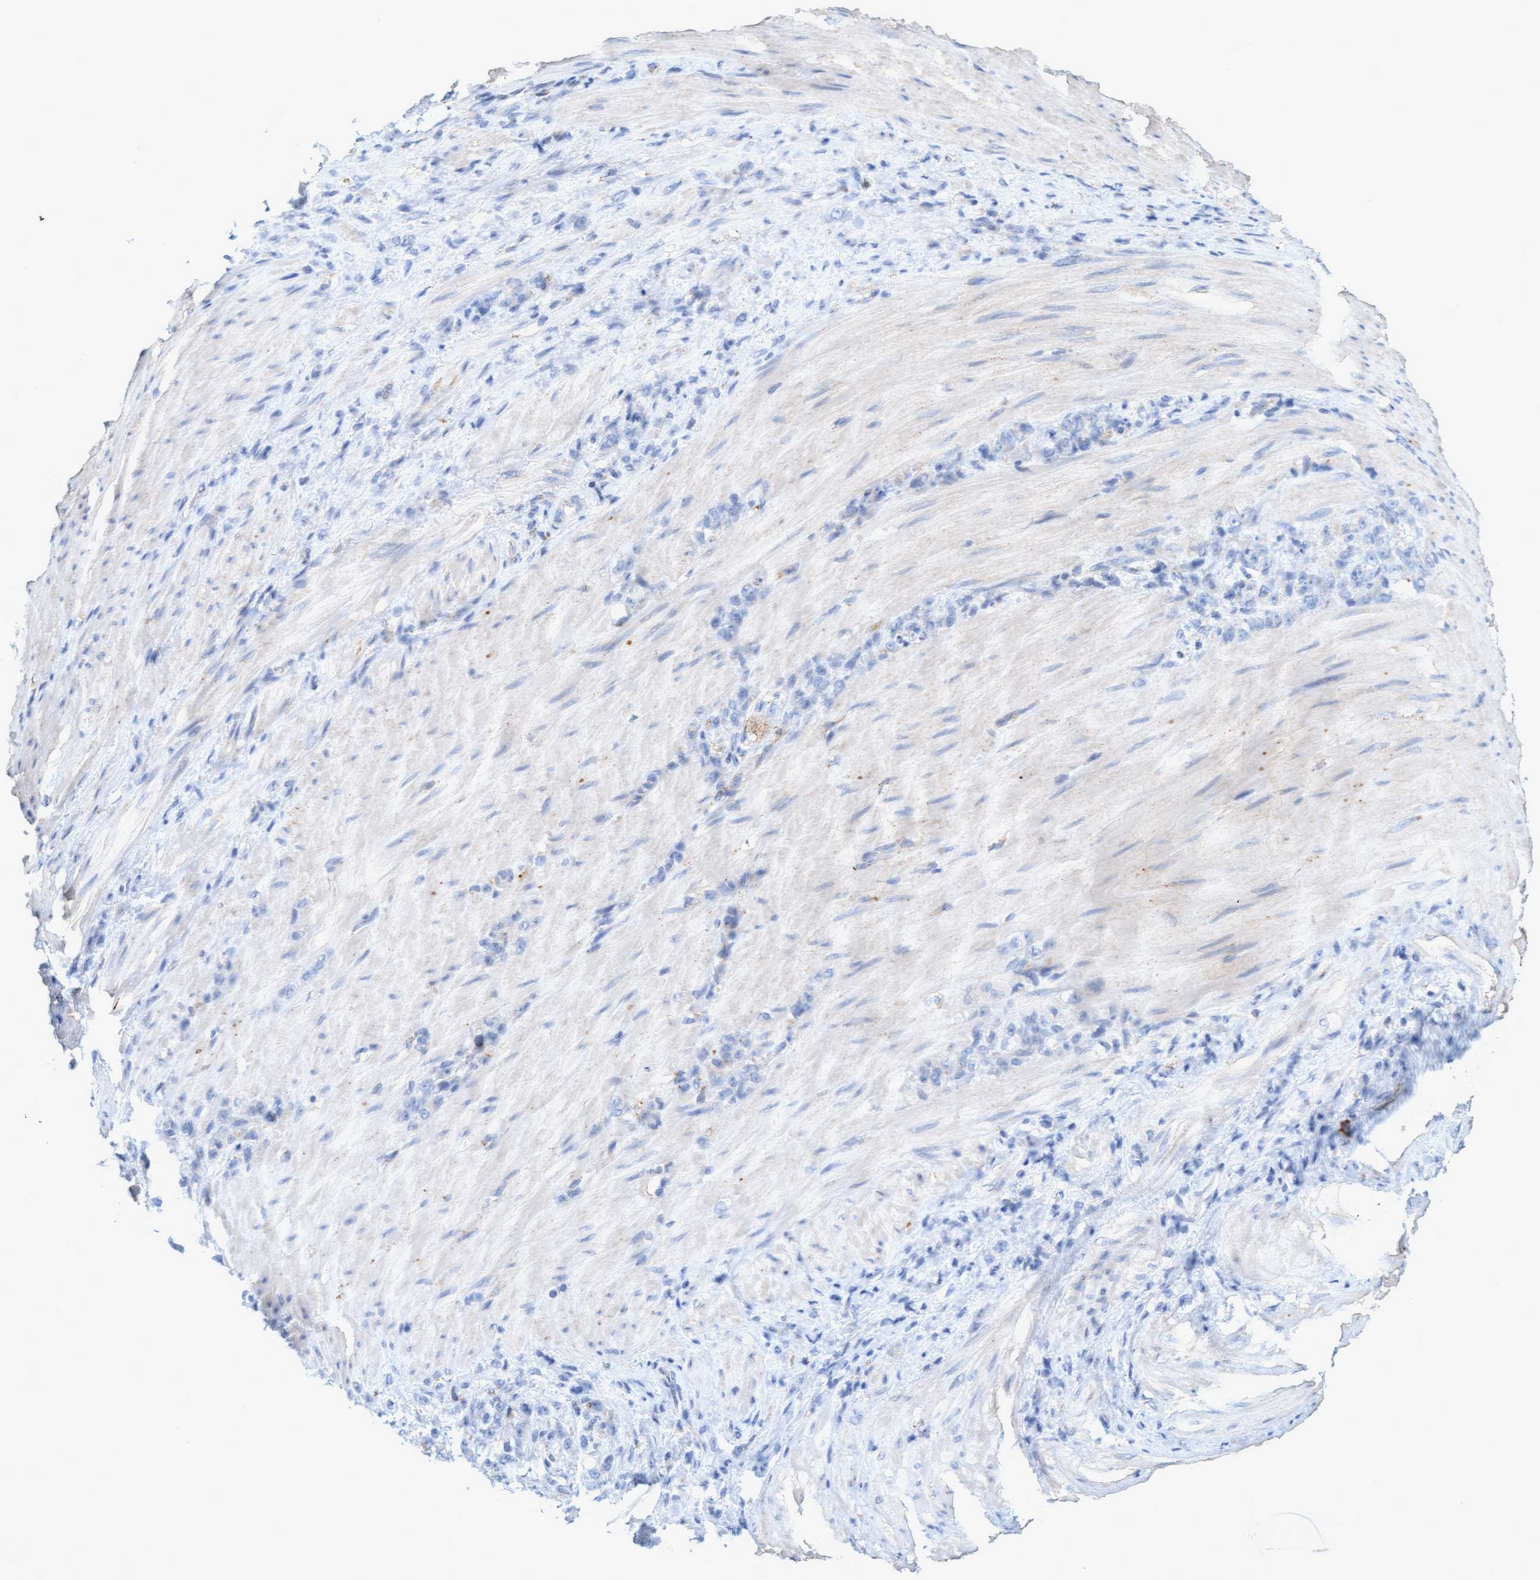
{"staining": {"intensity": "negative", "quantity": "none", "location": "none"}, "tissue": "stomach cancer", "cell_type": "Tumor cells", "image_type": "cancer", "snomed": [{"axis": "morphology", "description": "Normal tissue, NOS"}, {"axis": "morphology", "description": "Adenocarcinoma, NOS"}, {"axis": "topography", "description": "Stomach"}], "caption": "Immunohistochemistry (IHC) of human stomach adenocarcinoma demonstrates no positivity in tumor cells.", "gene": "SGSH", "patient": {"sex": "male", "age": 82}}